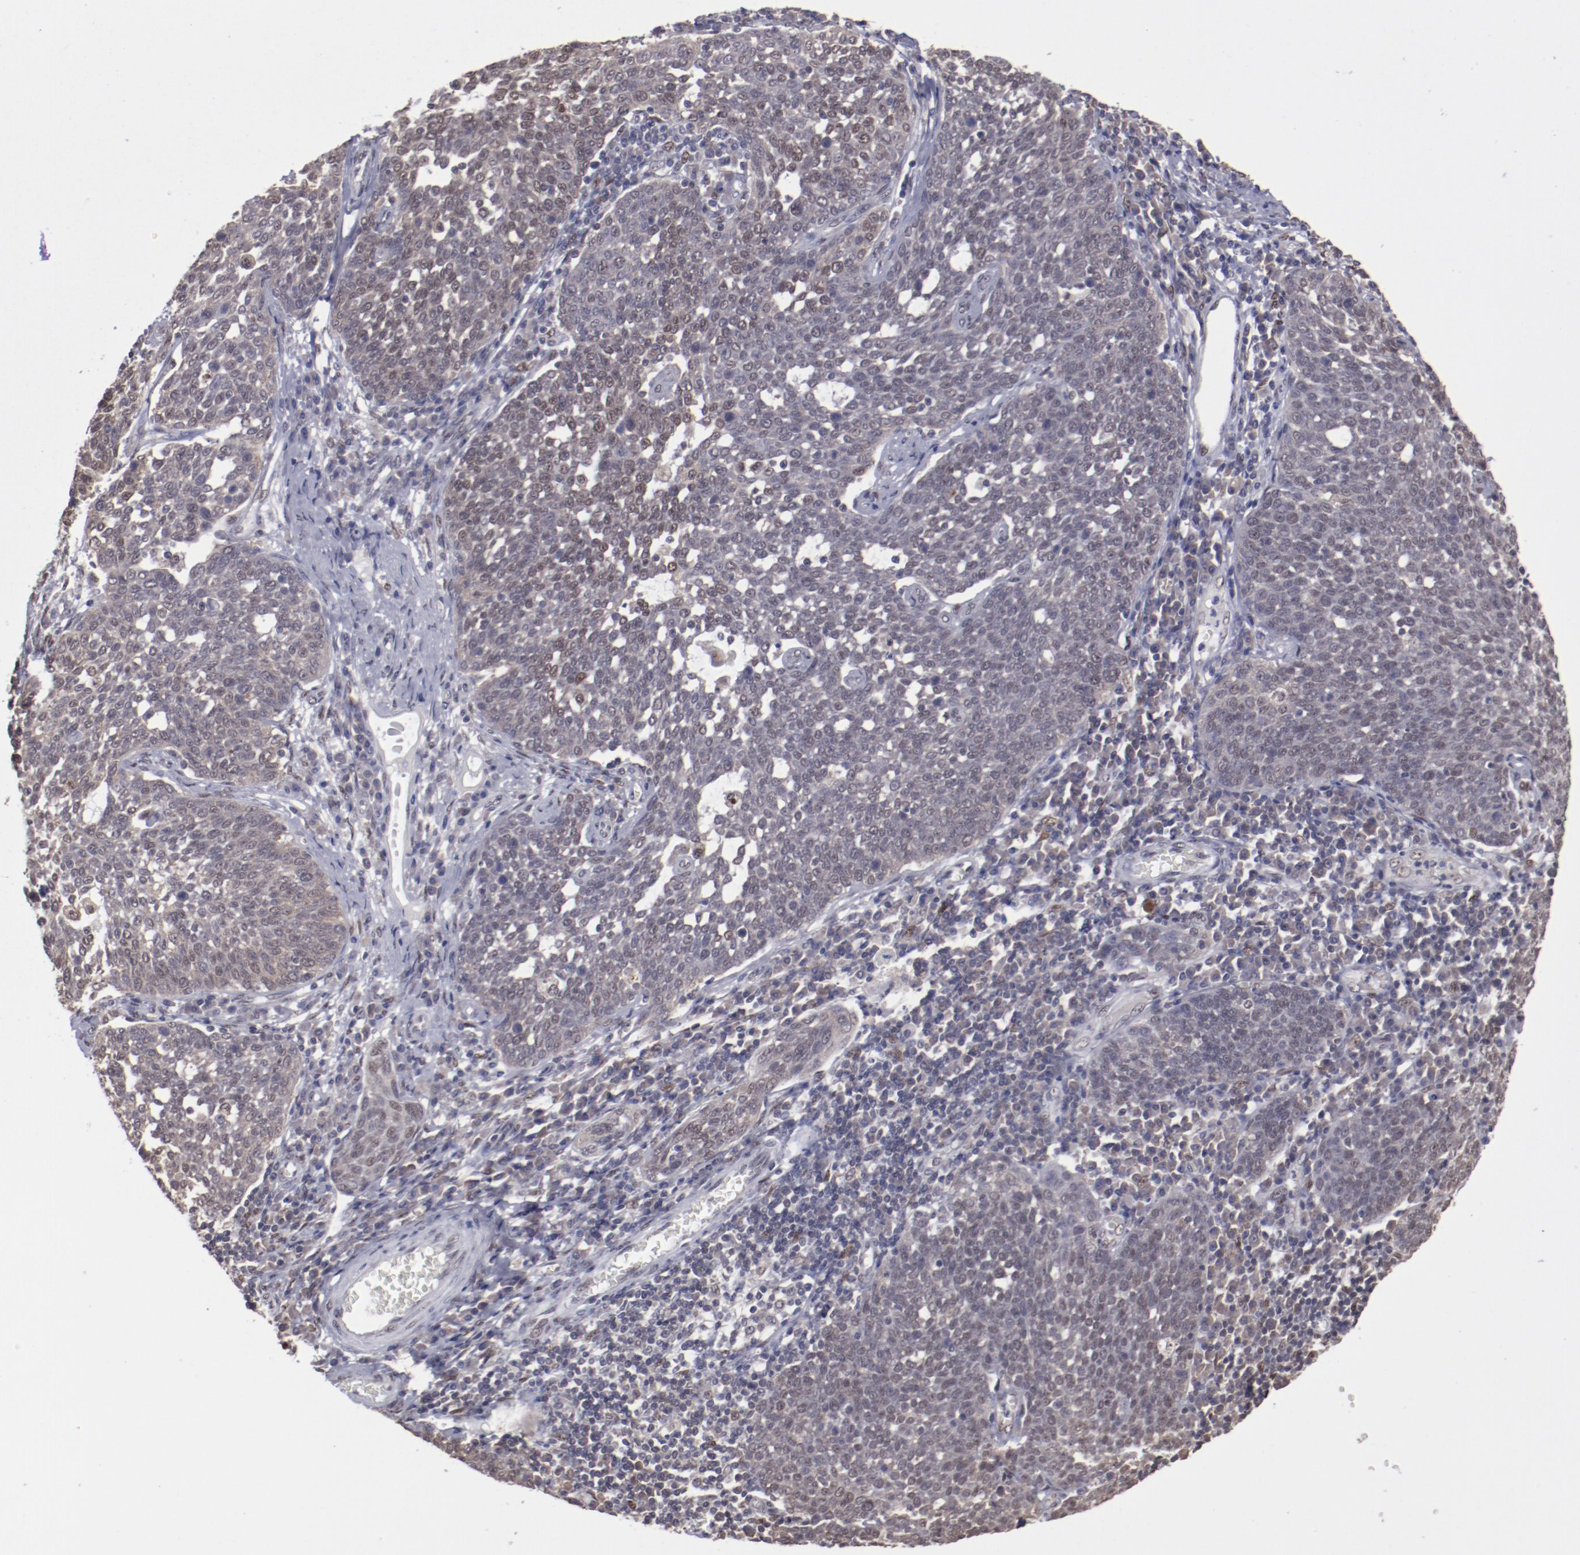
{"staining": {"intensity": "weak", "quantity": "<25%", "location": "cytoplasmic/membranous,nuclear"}, "tissue": "cervical cancer", "cell_type": "Tumor cells", "image_type": "cancer", "snomed": [{"axis": "morphology", "description": "Squamous cell carcinoma, NOS"}, {"axis": "topography", "description": "Cervix"}], "caption": "IHC of human cervical squamous cell carcinoma displays no positivity in tumor cells.", "gene": "ARNT", "patient": {"sex": "female", "age": 34}}